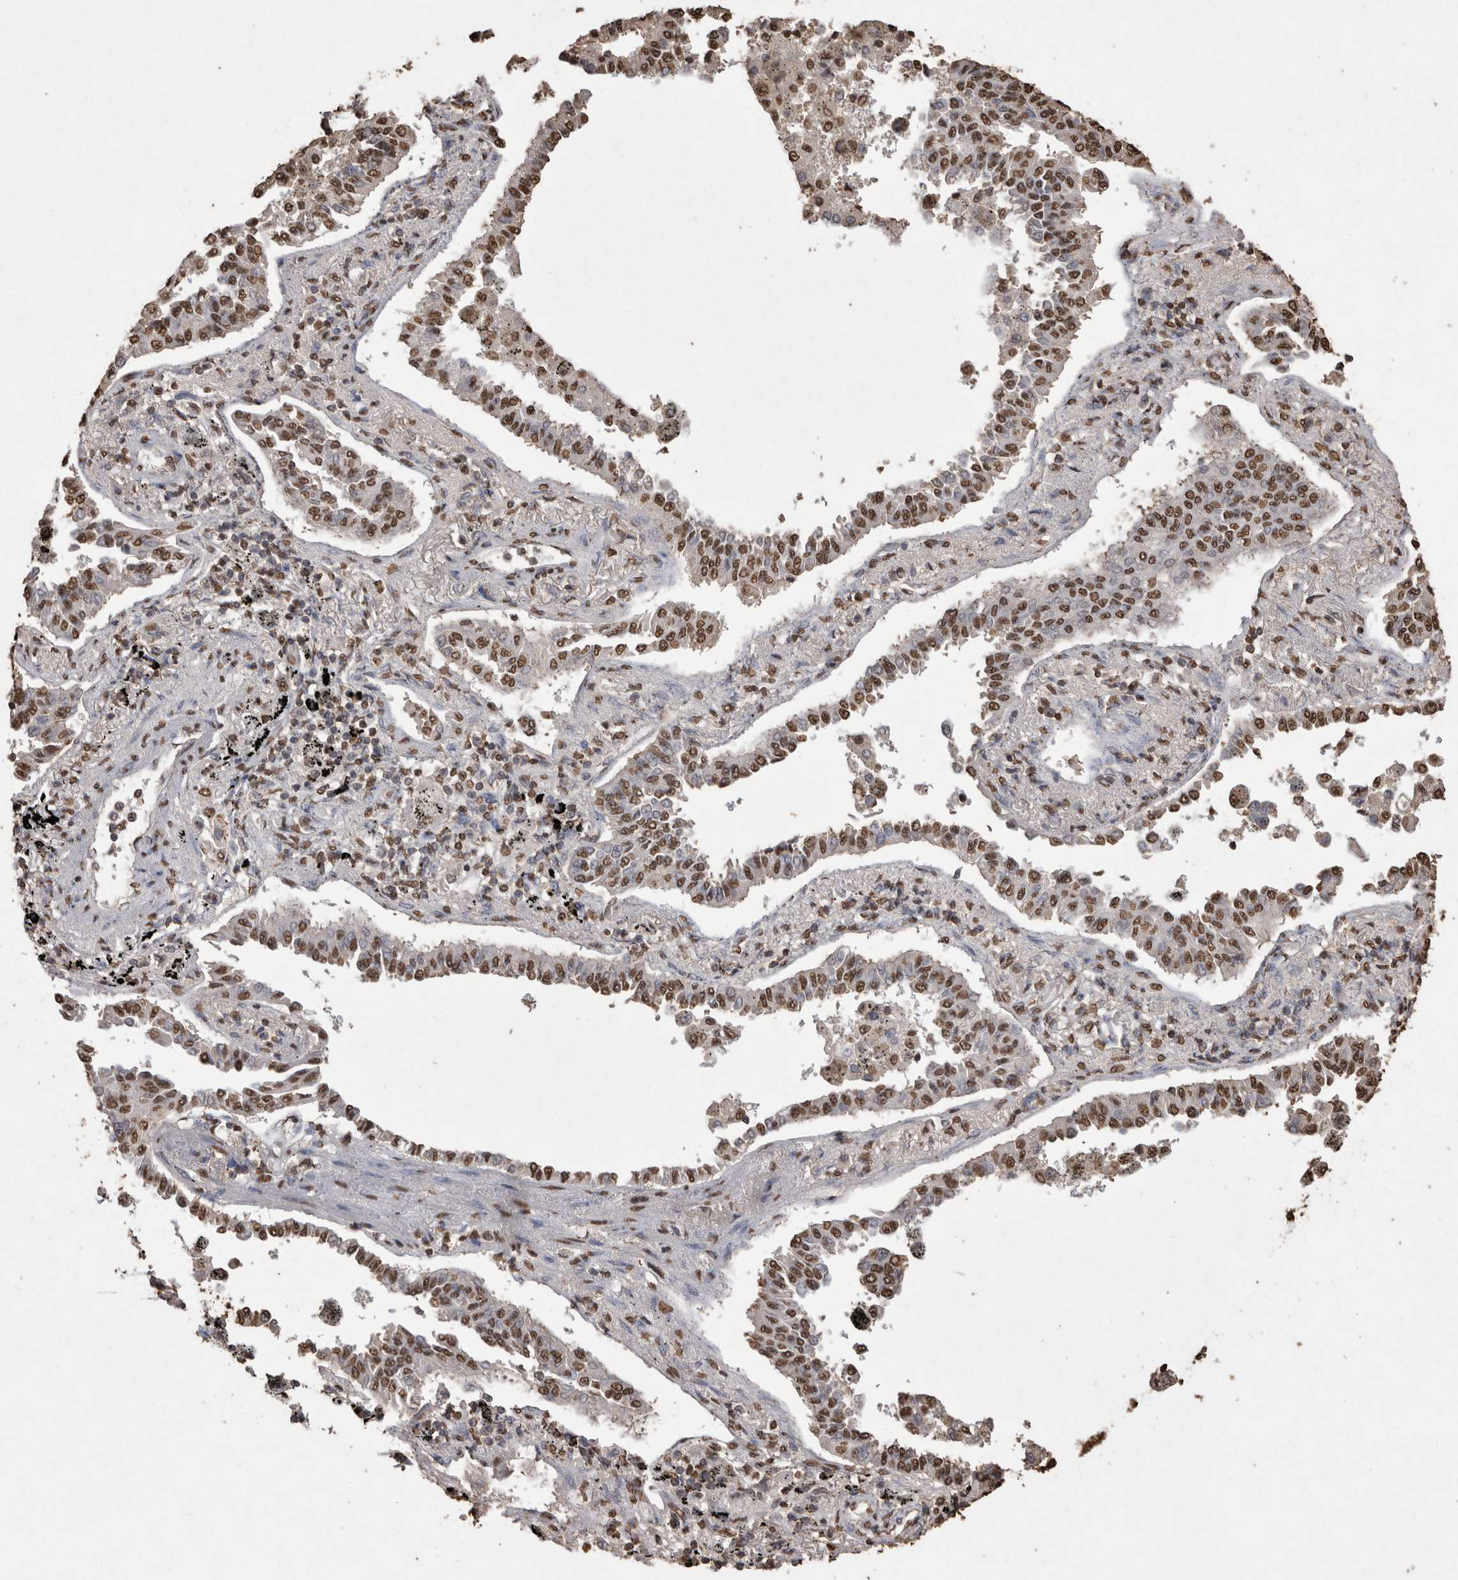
{"staining": {"intensity": "moderate", "quantity": ">75%", "location": "nuclear"}, "tissue": "lung cancer", "cell_type": "Tumor cells", "image_type": "cancer", "snomed": [{"axis": "morphology", "description": "Normal tissue, NOS"}, {"axis": "morphology", "description": "Adenocarcinoma, NOS"}, {"axis": "topography", "description": "Lung"}], "caption": "Approximately >75% of tumor cells in lung adenocarcinoma display moderate nuclear protein expression as visualized by brown immunohistochemical staining.", "gene": "POU5F1", "patient": {"sex": "male", "age": 59}}